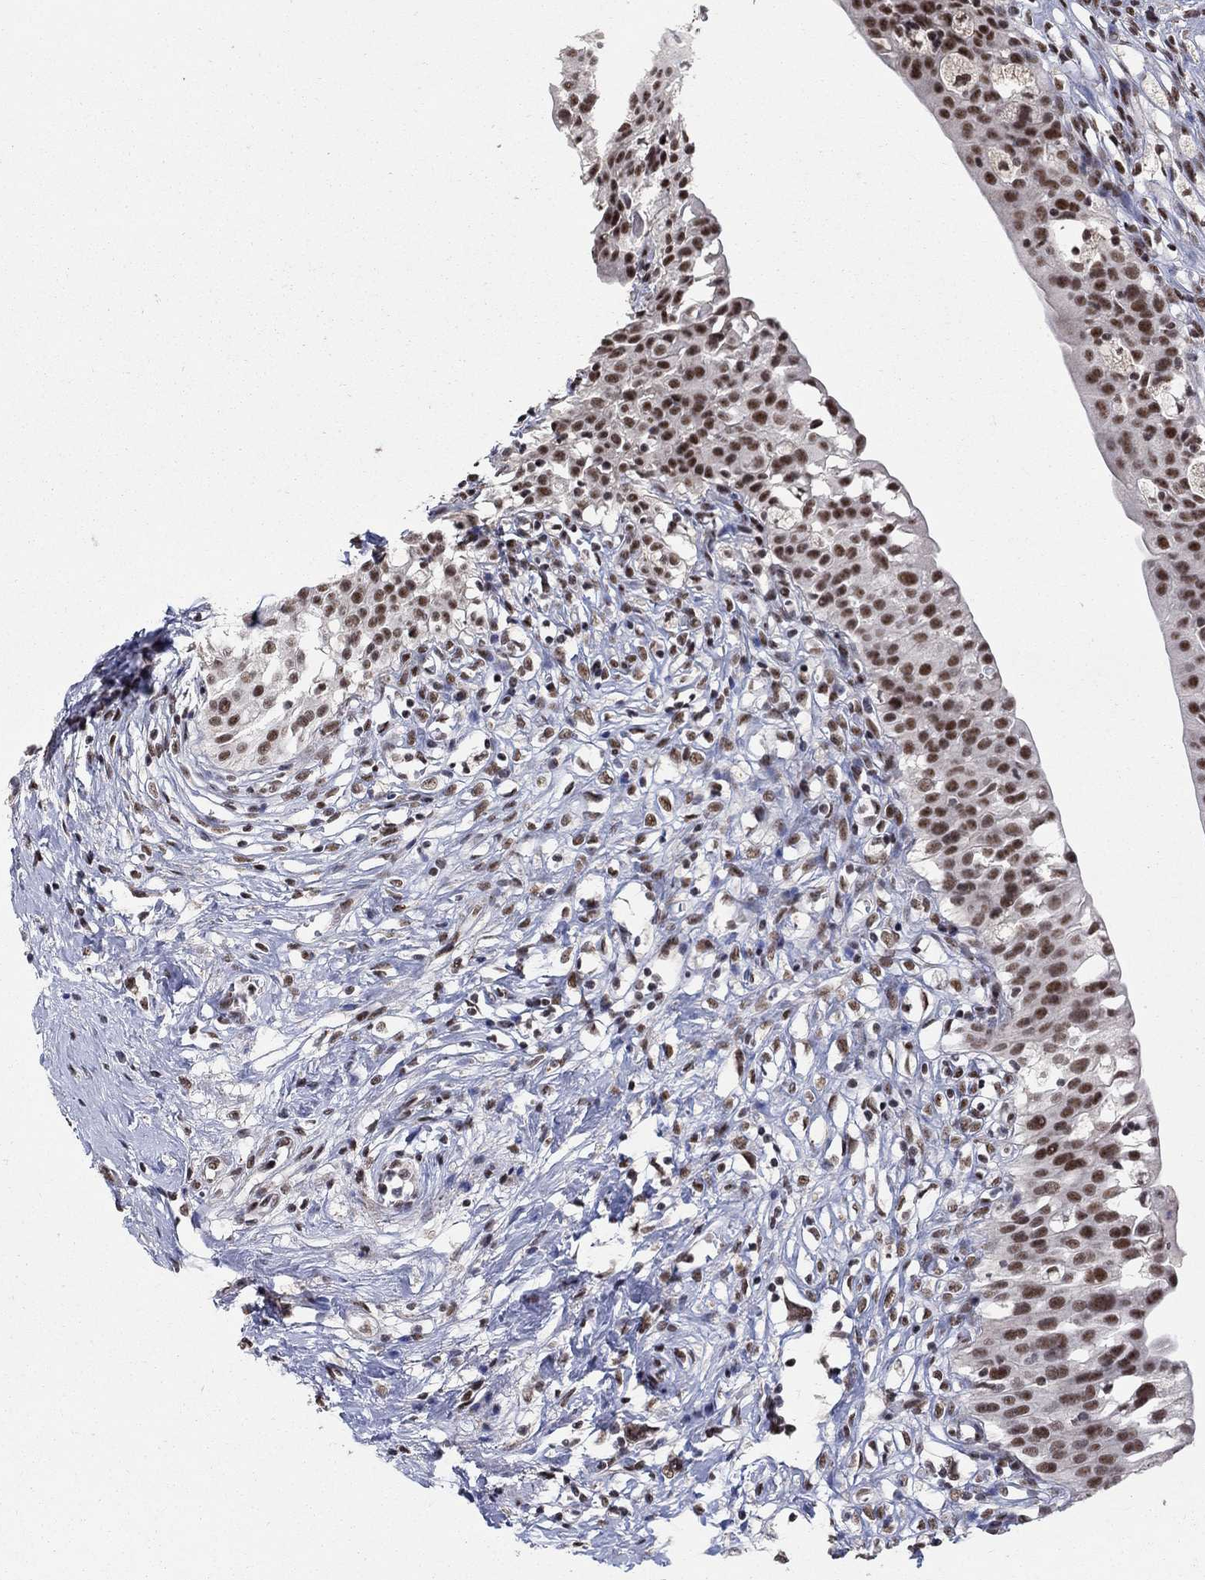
{"staining": {"intensity": "strong", "quantity": "25%-75%", "location": "nuclear"}, "tissue": "urinary bladder", "cell_type": "Urothelial cells", "image_type": "normal", "snomed": [{"axis": "morphology", "description": "Normal tissue, NOS"}, {"axis": "topography", "description": "Urinary bladder"}], "caption": "Immunohistochemical staining of unremarkable urinary bladder reveals 25%-75% levels of strong nuclear protein staining in about 25%-75% of urothelial cells.", "gene": "PNISR", "patient": {"sex": "male", "age": 76}}